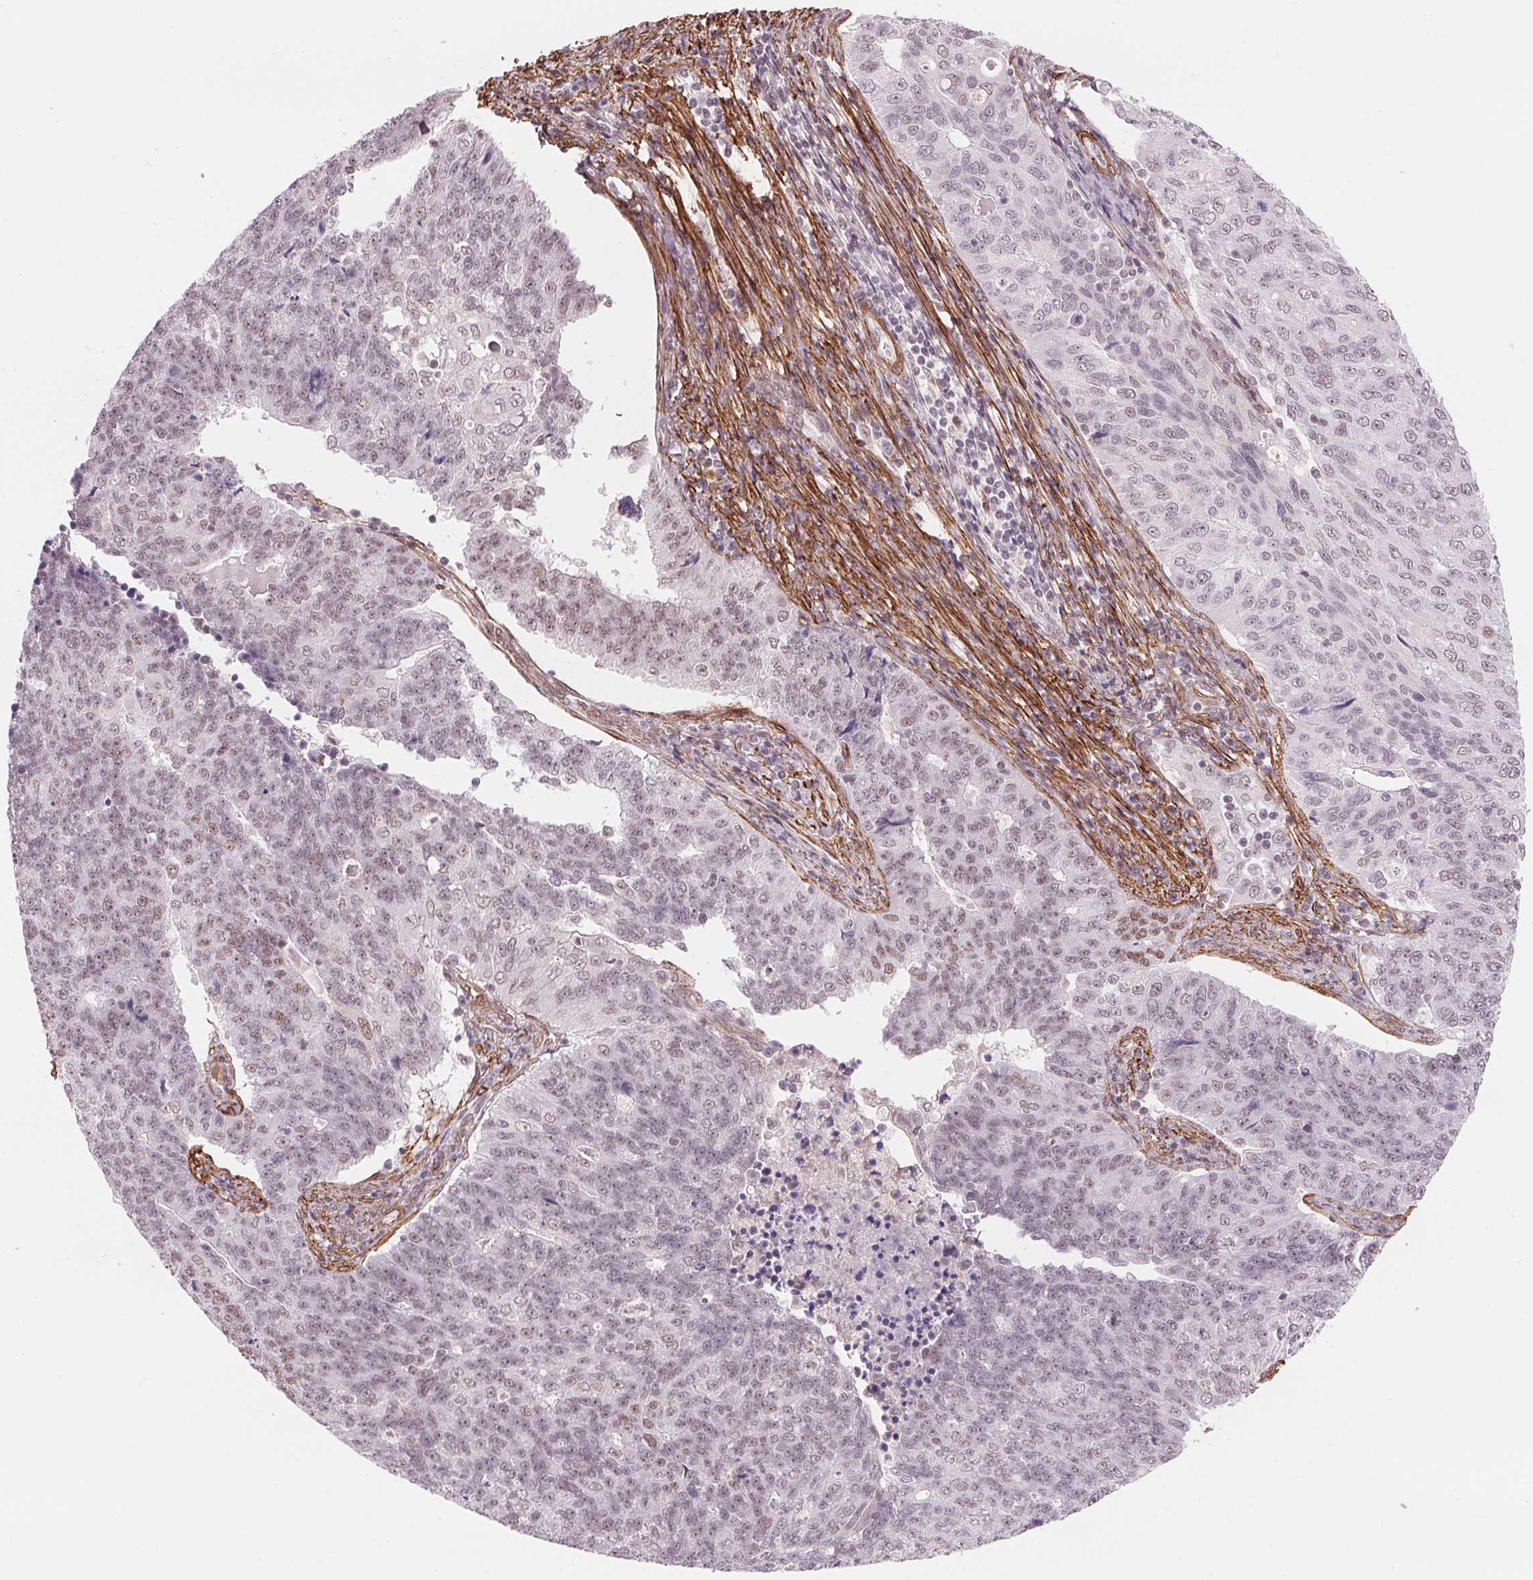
{"staining": {"intensity": "weak", "quantity": "<25%", "location": "nuclear"}, "tissue": "endometrial cancer", "cell_type": "Tumor cells", "image_type": "cancer", "snomed": [{"axis": "morphology", "description": "Adenocarcinoma, NOS"}, {"axis": "topography", "description": "Endometrium"}], "caption": "DAB immunohistochemical staining of human endometrial cancer reveals no significant staining in tumor cells.", "gene": "BCAT1", "patient": {"sex": "female", "age": 43}}